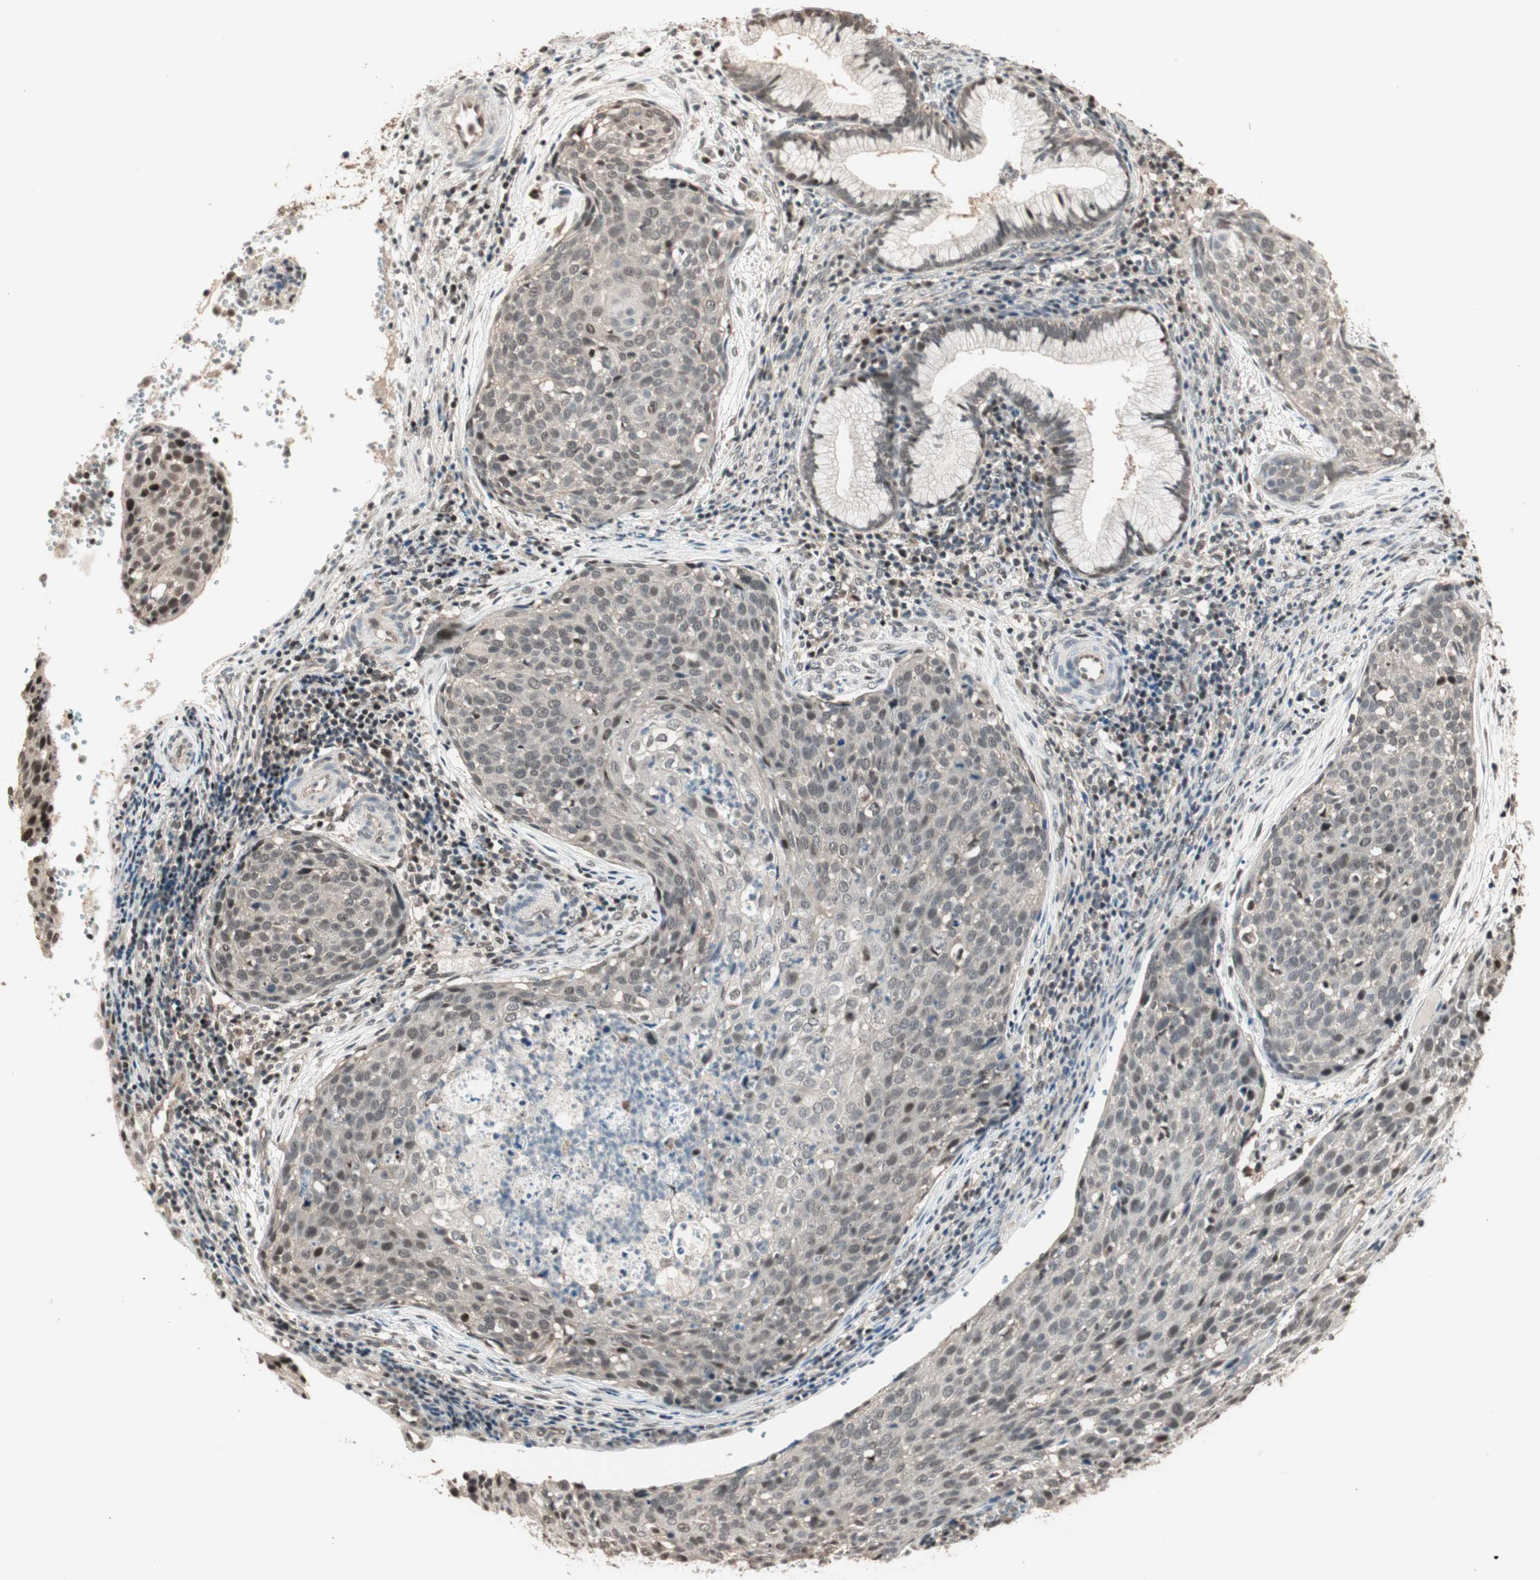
{"staining": {"intensity": "weak", "quantity": "25%-75%", "location": "nuclear"}, "tissue": "cervical cancer", "cell_type": "Tumor cells", "image_type": "cancer", "snomed": [{"axis": "morphology", "description": "Squamous cell carcinoma, NOS"}, {"axis": "topography", "description": "Cervix"}], "caption": "IHC image of neoplastic tissue: human cervical cancer (squamous cell carcinoma) stained using immunohistochemistry (IHC) shows low levels of weak protein expression localized specifically in the nuclear of tumor cells, appearing as a nuclear brown color.", "gene": "ZNF701", "patient": {"sex": "female", "age": 38}}